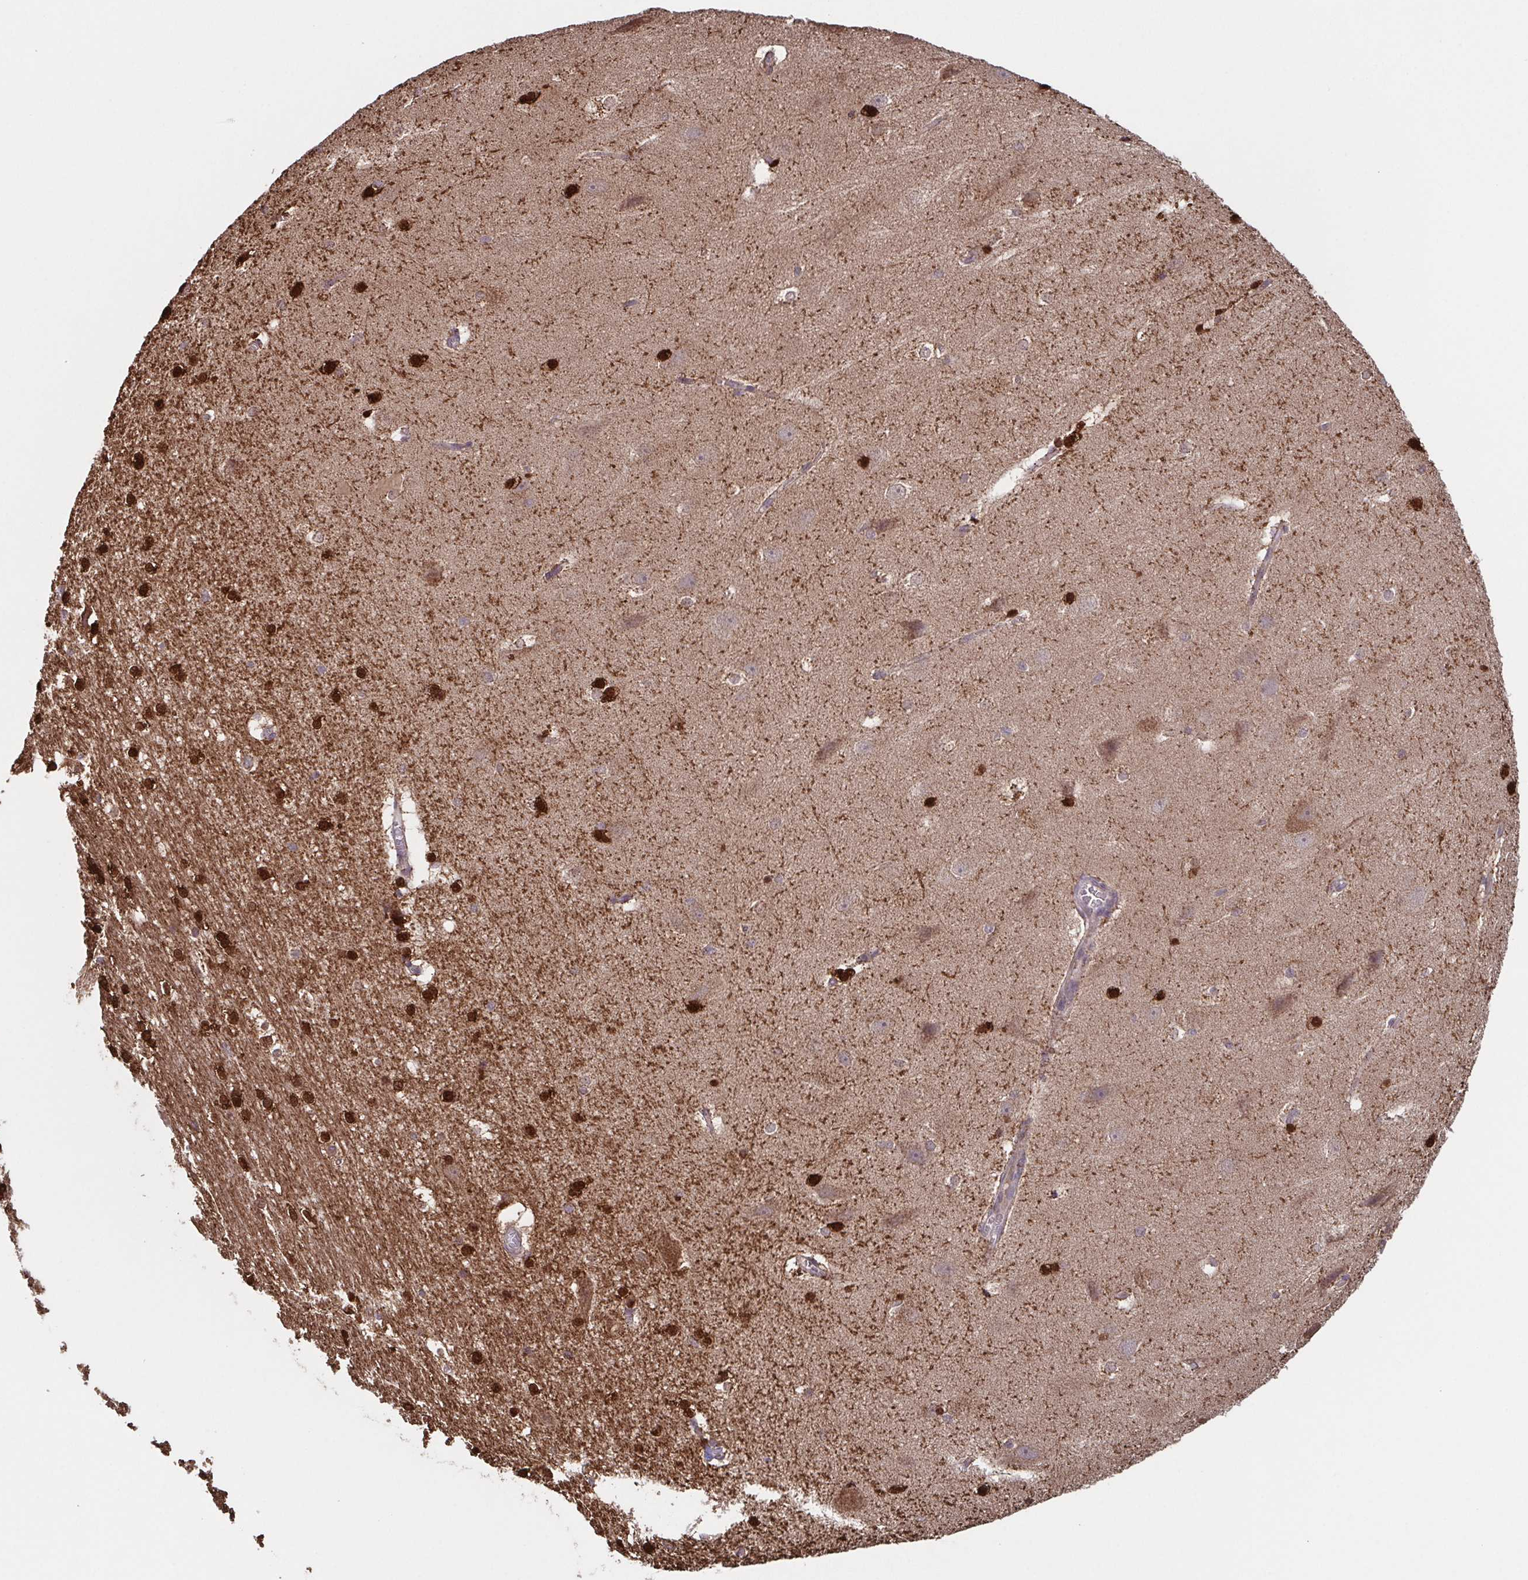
{"staining": {"intensity": "strong", "quantity": "25%-75%", "location": "cytoplasmic/membranous,nuclear"}, "tissue": "hippocampus", "cell_type": "Glial cells", "image_type": "normal", "snomed": [{"axis": "morphology", "description": "Normal tissue, NOS"}, {"axis": "topography", "description": "Cerebral cortex"}, {"axis": "topography", "description": "Hippocampus"}], "caption": "An IHC histopathology image of normal tissue is shown. Protein staining in brown labels strong cytoplasmic/membranous,nuclear positivity in hippocampus within glial cells. The staining is performed using DAB (3,3'-diaminobenzidine) brown chromogen to label protein expression. The nuclei are counter-stained blue using hematoxylin.", "gene": "TTC19", "patient": {"sex": "female", "age": 19}}